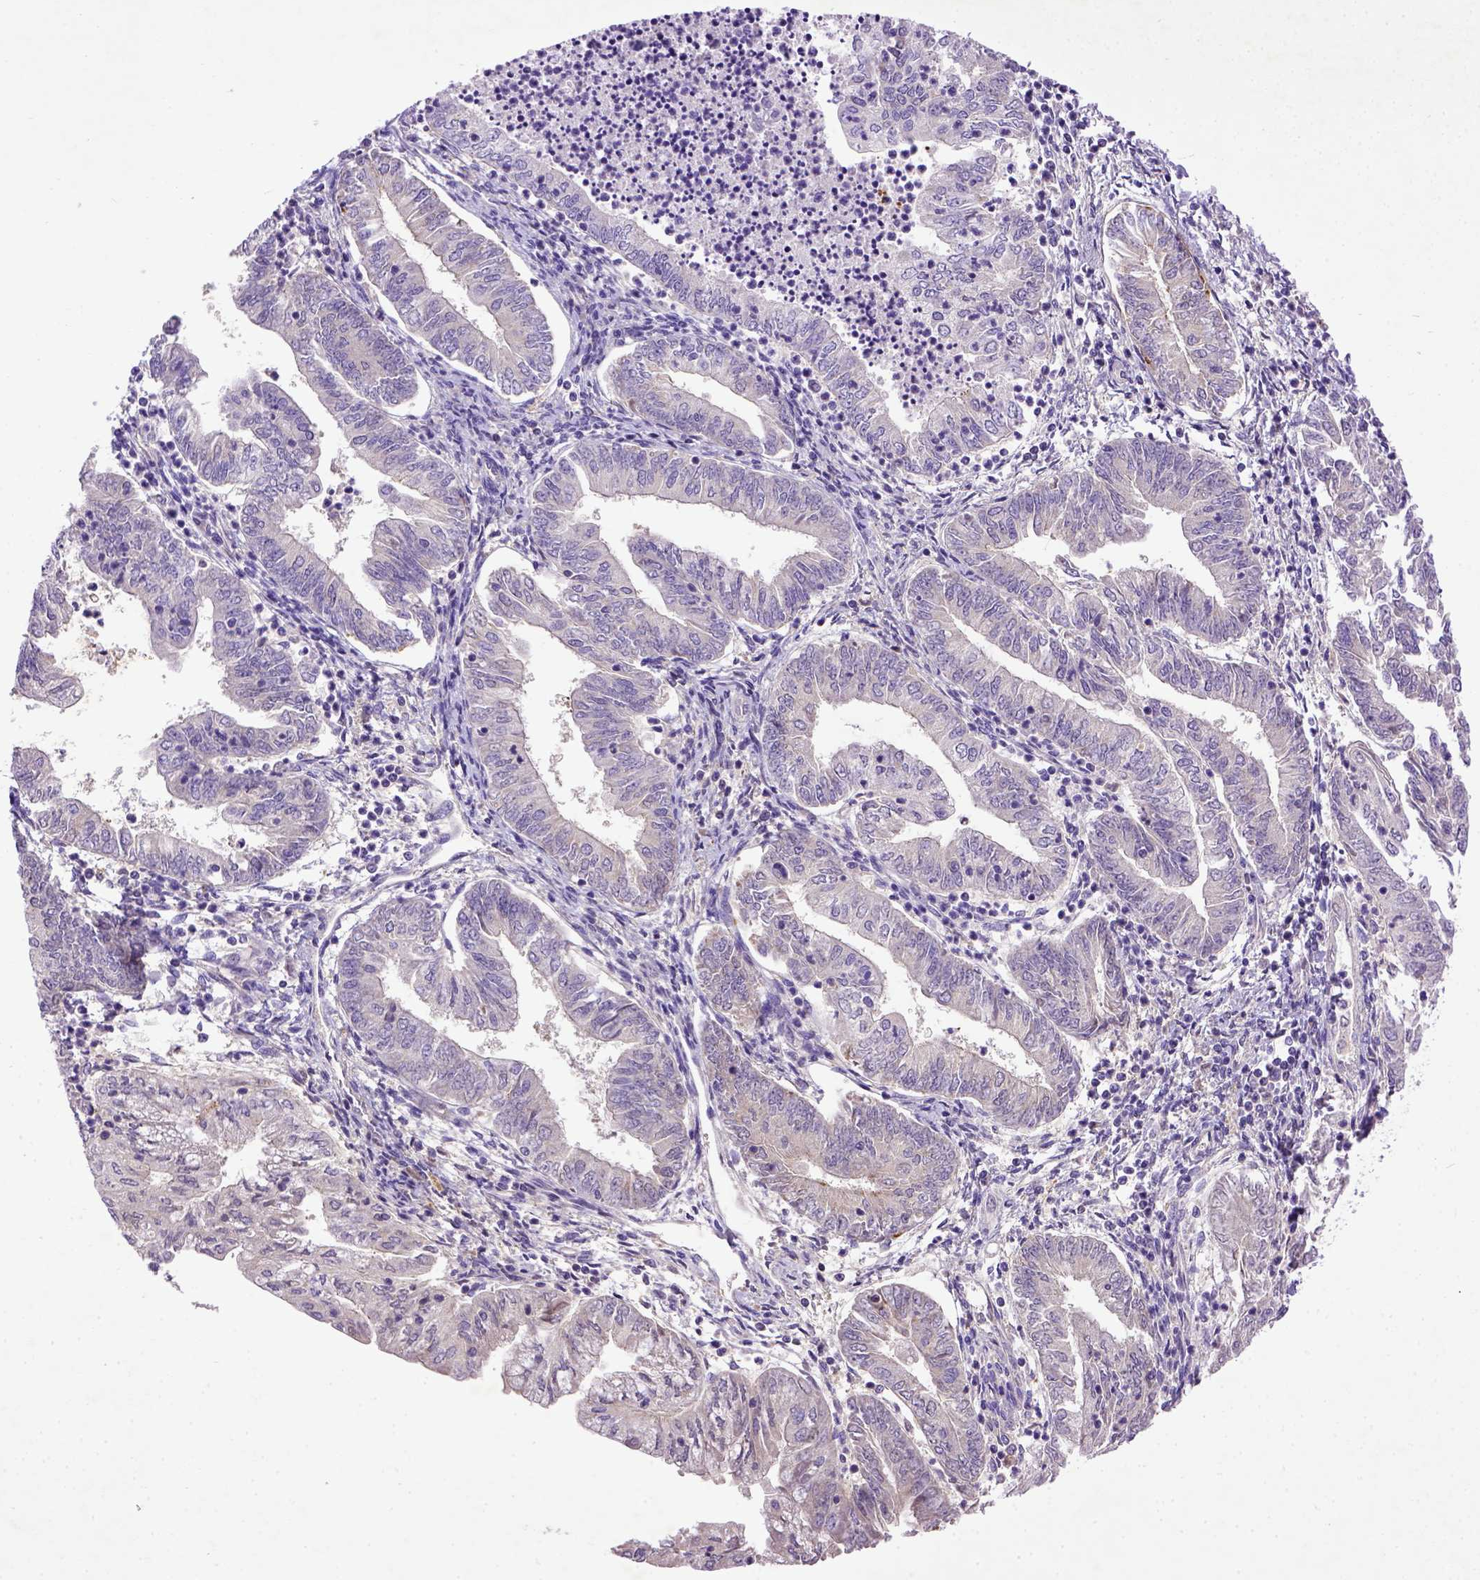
{"staining": {"intensity": "negative", "quantity": "none", "location": "none"}, "tissue": "endometrial cancer", "cell_type": "Tumor cells", "image_type": "cancer", "snomed": [{"axis": "morphology", "description": "Adenocarcinoma, NOS"}, {"axis": "topography", "description": "Endometrium"}], "caption": "A photomicrograph of human endometrial adenocarcinoma is negative for staining in tumor cells. The staining was performed using DAB to visualize the protein expression in brown, while the nuclei were stained in blue with hematoxylin (Magnification: 20x).", "gene": "DEPDC1B", "patient": {"sex": "female", "age": 55}}